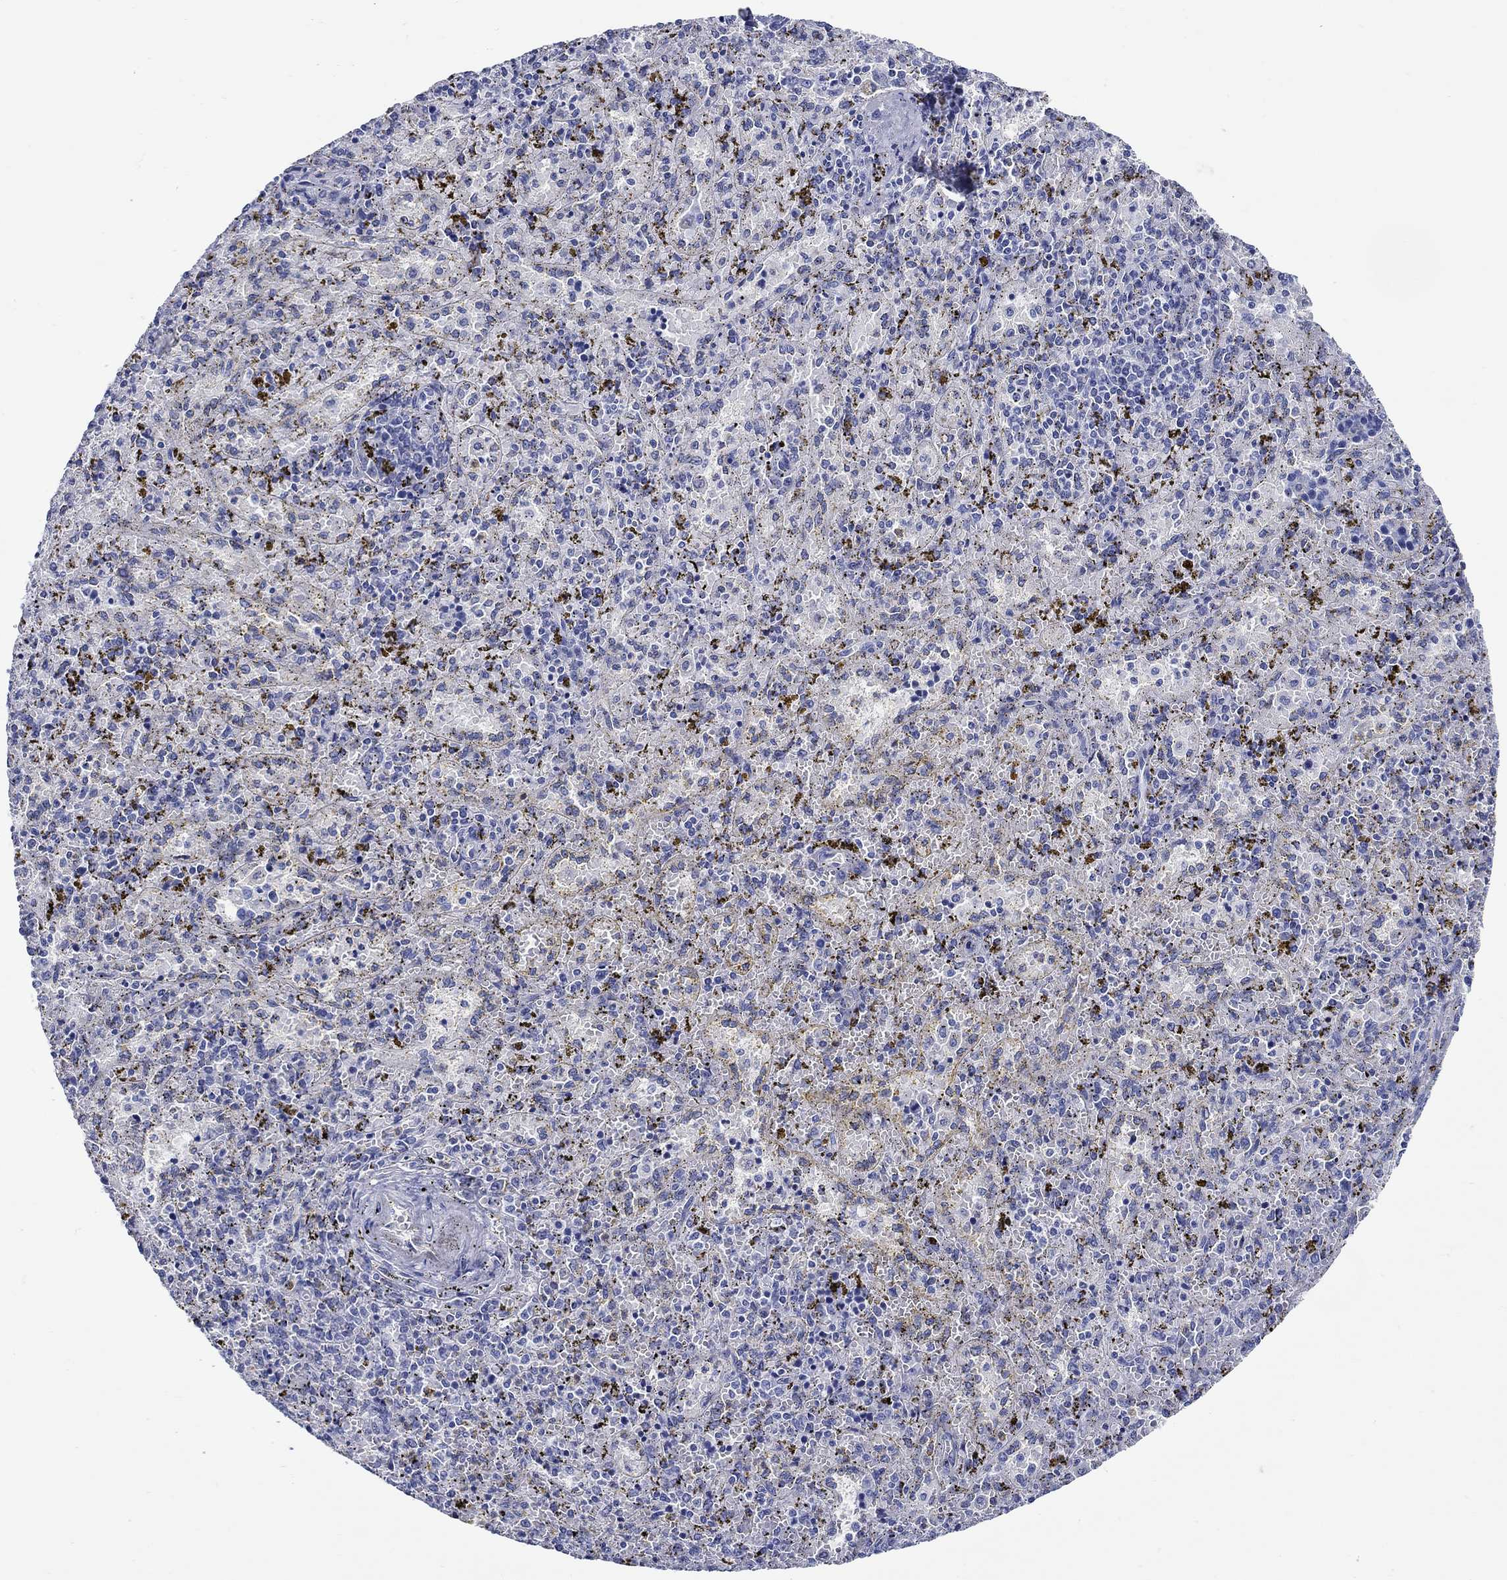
{"staining": {"intensity": "negative", "quantity": "none", "location": "none"}, "tissue": "spleen", "cell_type": "Cells in red pulp", "image_type": "normal", "snomed": [{"axis": "morphology", "description": "Normal tissue, NOS"}, {"axis": "topography", "description": "Spleen"}], "caption": "A high-resolution photomicrograph shows IHC staining of normal spleen, which exhibits no significant positivity in cells in red pulp.", "gene": "FBXO2", "patient": {"sex": "female", "age": 50}}